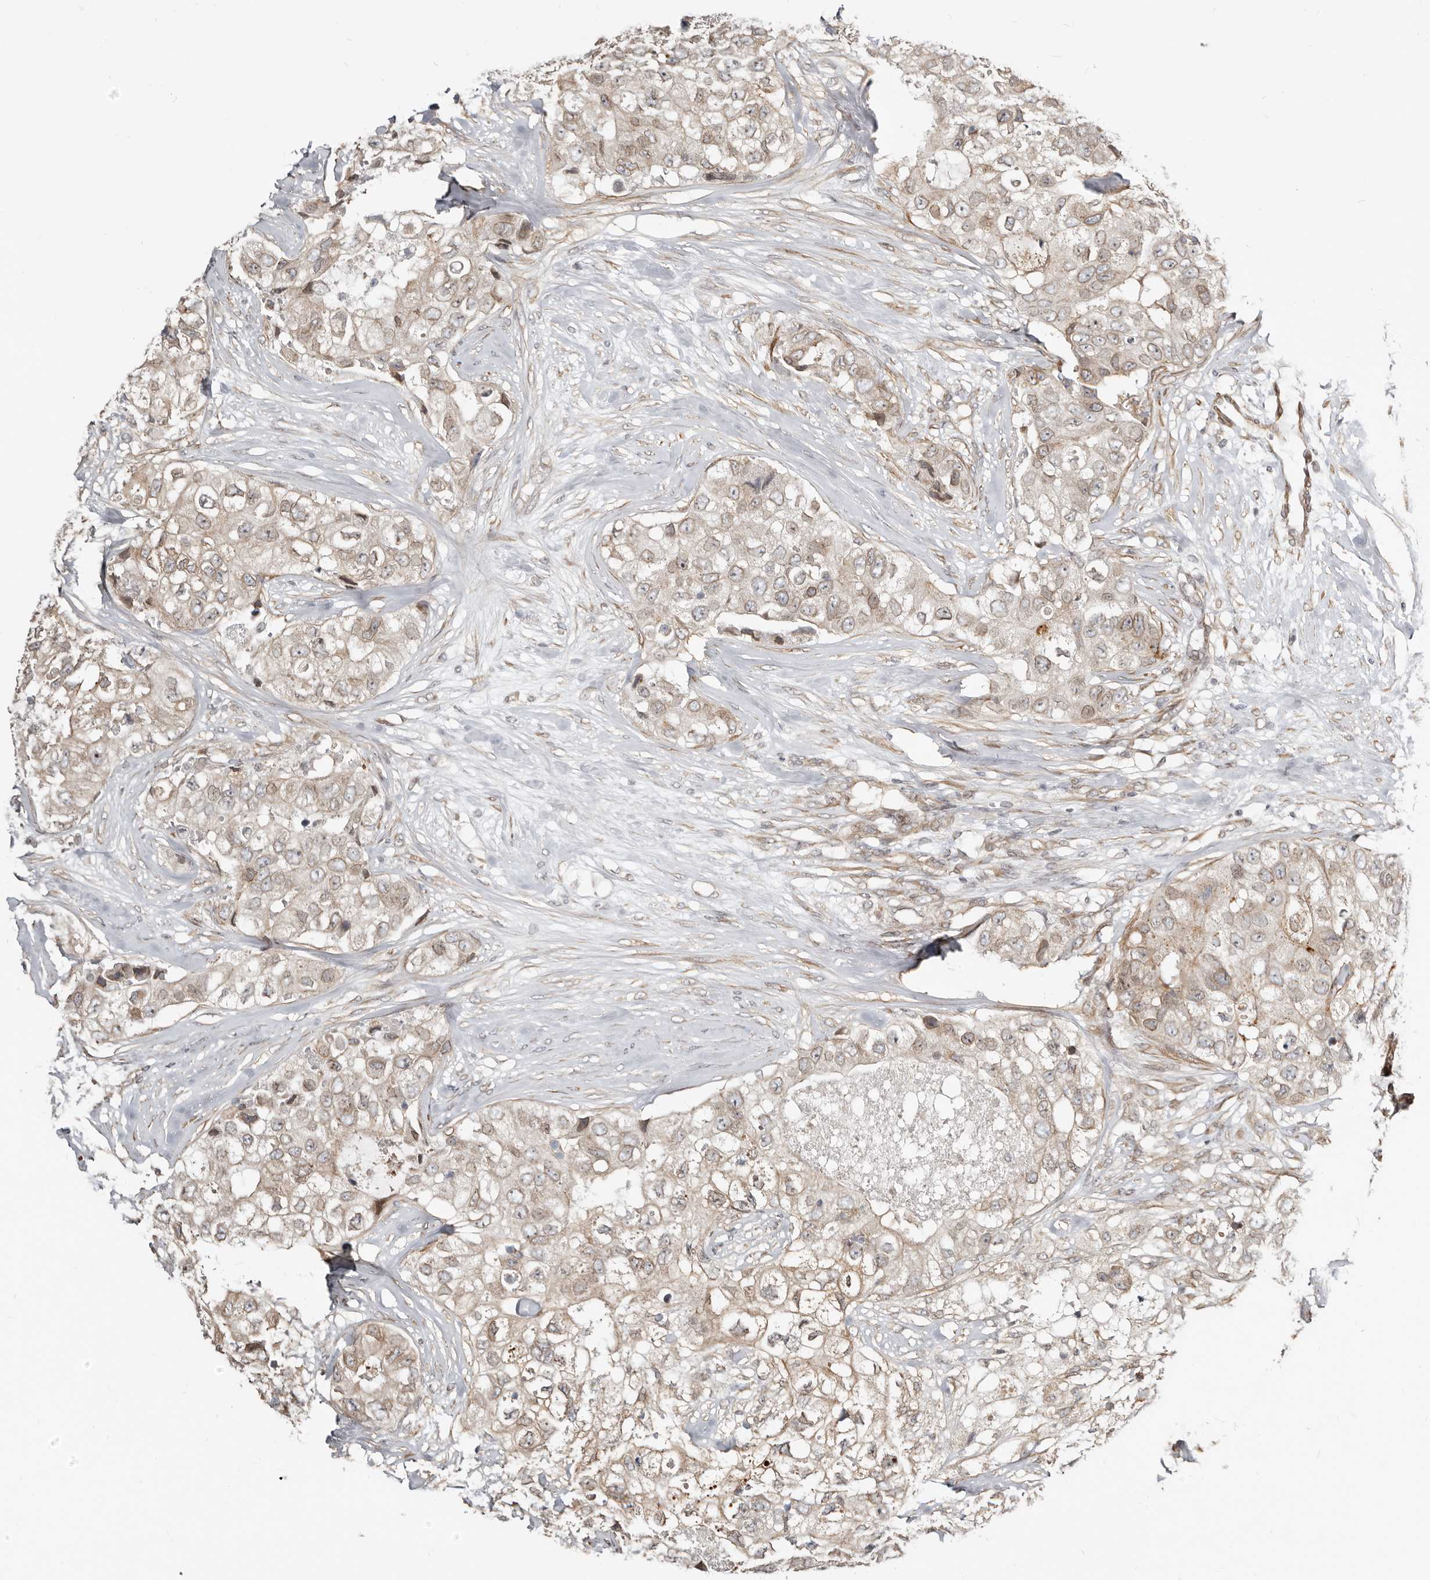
{"staining": {"intensity": "weak", "quantity": ">75%", "location": "cytoplasmic/membranous,nuclear"}, "tissue": "breast cancer", "cell_type": "Tumor cells", "image_type": "cancer", "snomed": [{"axis": "morphology", "description": "Duct carcinoma"}, {"axis": "topography", "description": "Breast"}], "caption": "Tumor cells reveal low levels of weak cytoplasmic/membranous and nuclear expression in approximately >75% of cells in intraductal carcinoma (breast).", "gene": "NUP153", "patient": {"sex": "female", "age": 62}}